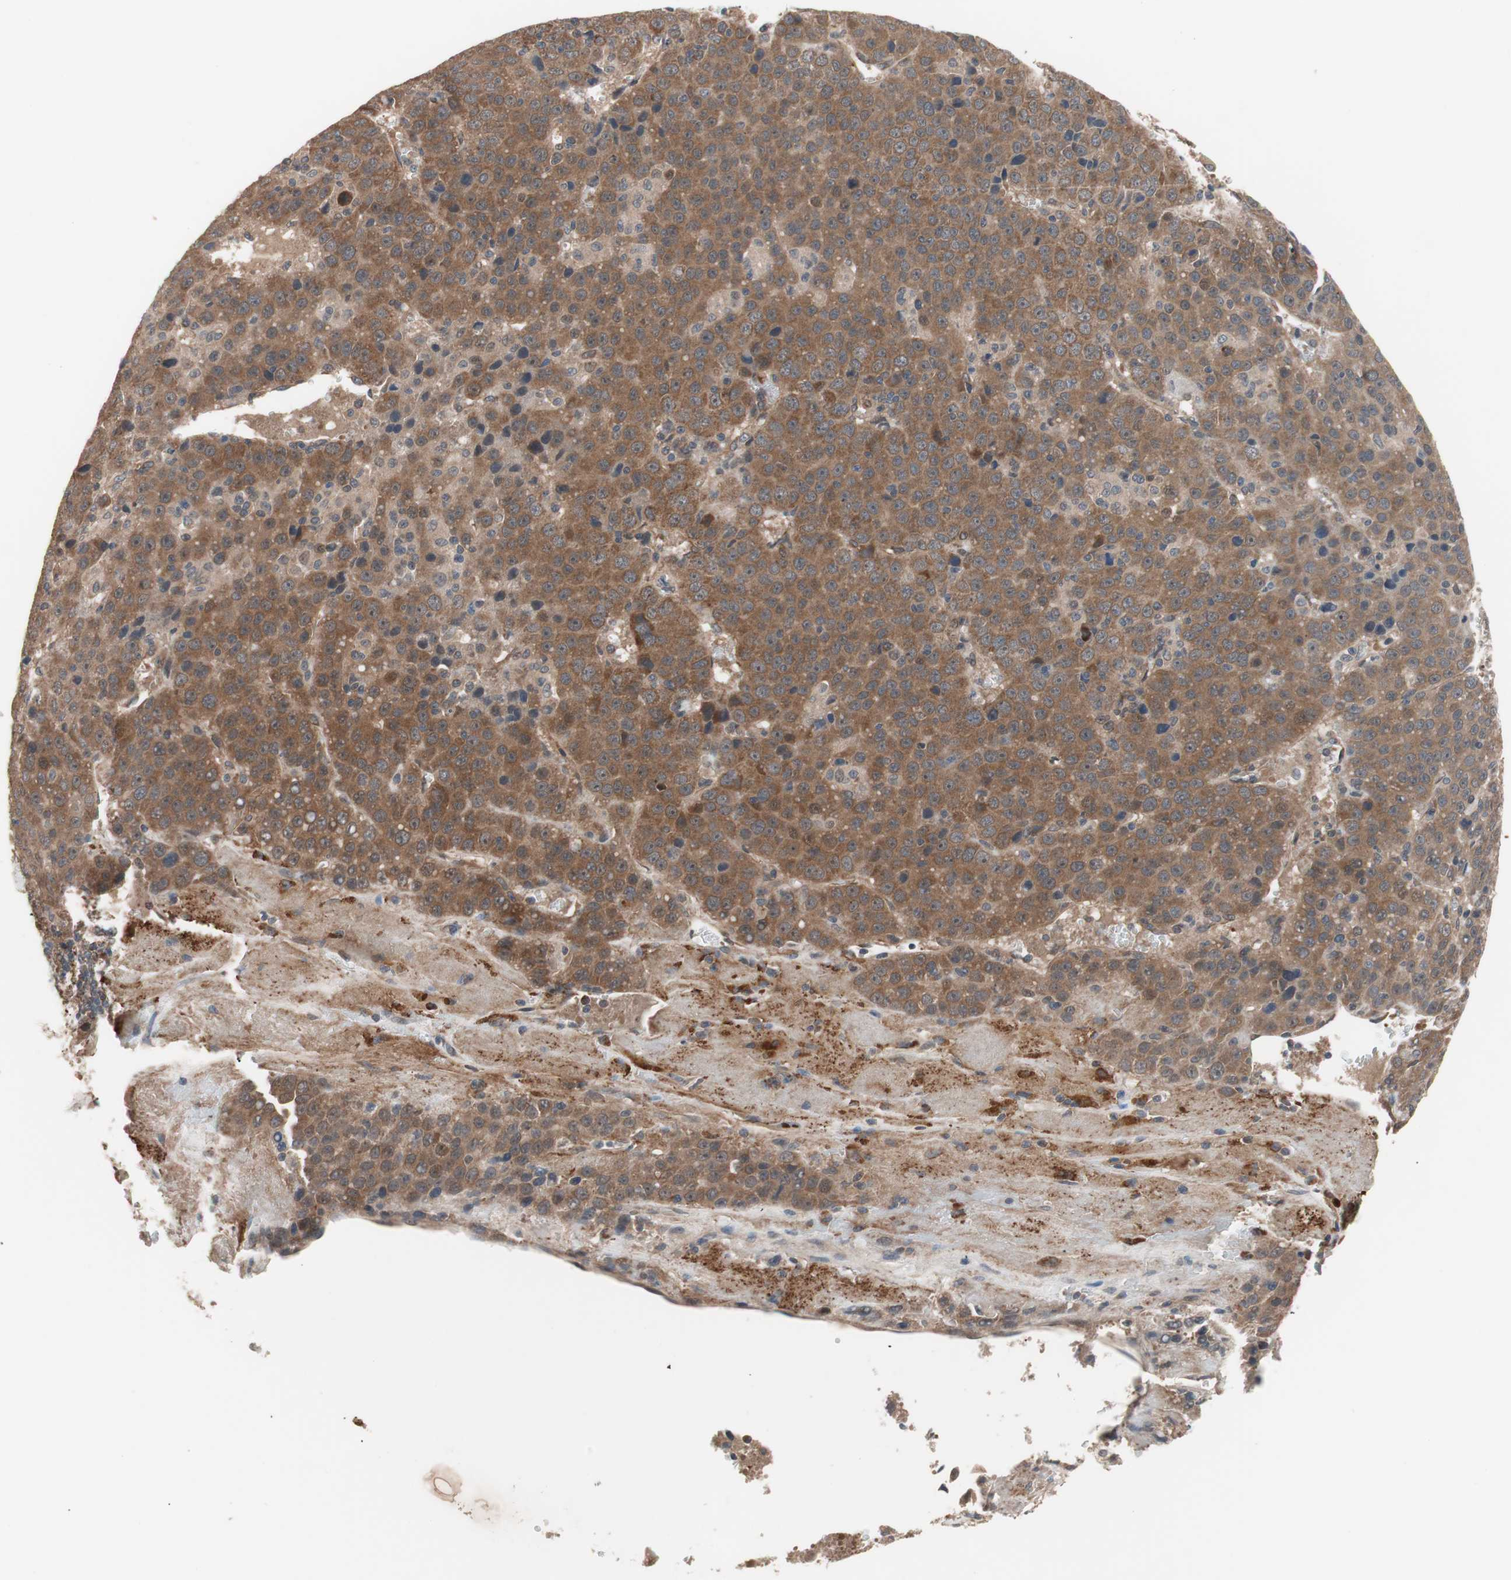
{"staining": {"intensity": "strong", "quantity": ">75%", "location": "cytoplasmic/membranous"}, "tissue": "liver cancer", "cell_type": "Tumor cells", "image_type": "cancer", "snomed": [{"axis": "morphology", "description": "Carcinoma, Hepatocellular, NOS"}, {"axis": "topography", "description": "Liver"}], "caption": "Protein expression analysis of liver cancer reveals strong cytoplasmic/membranous staining in about >75% of tumor cells. Using DAB (brown) and hematoxylin (blue) stains, captured at high magnification using brightfield microscopy.", "gene": "HMBS", "patient": {"sex": "female", "age": 53}}